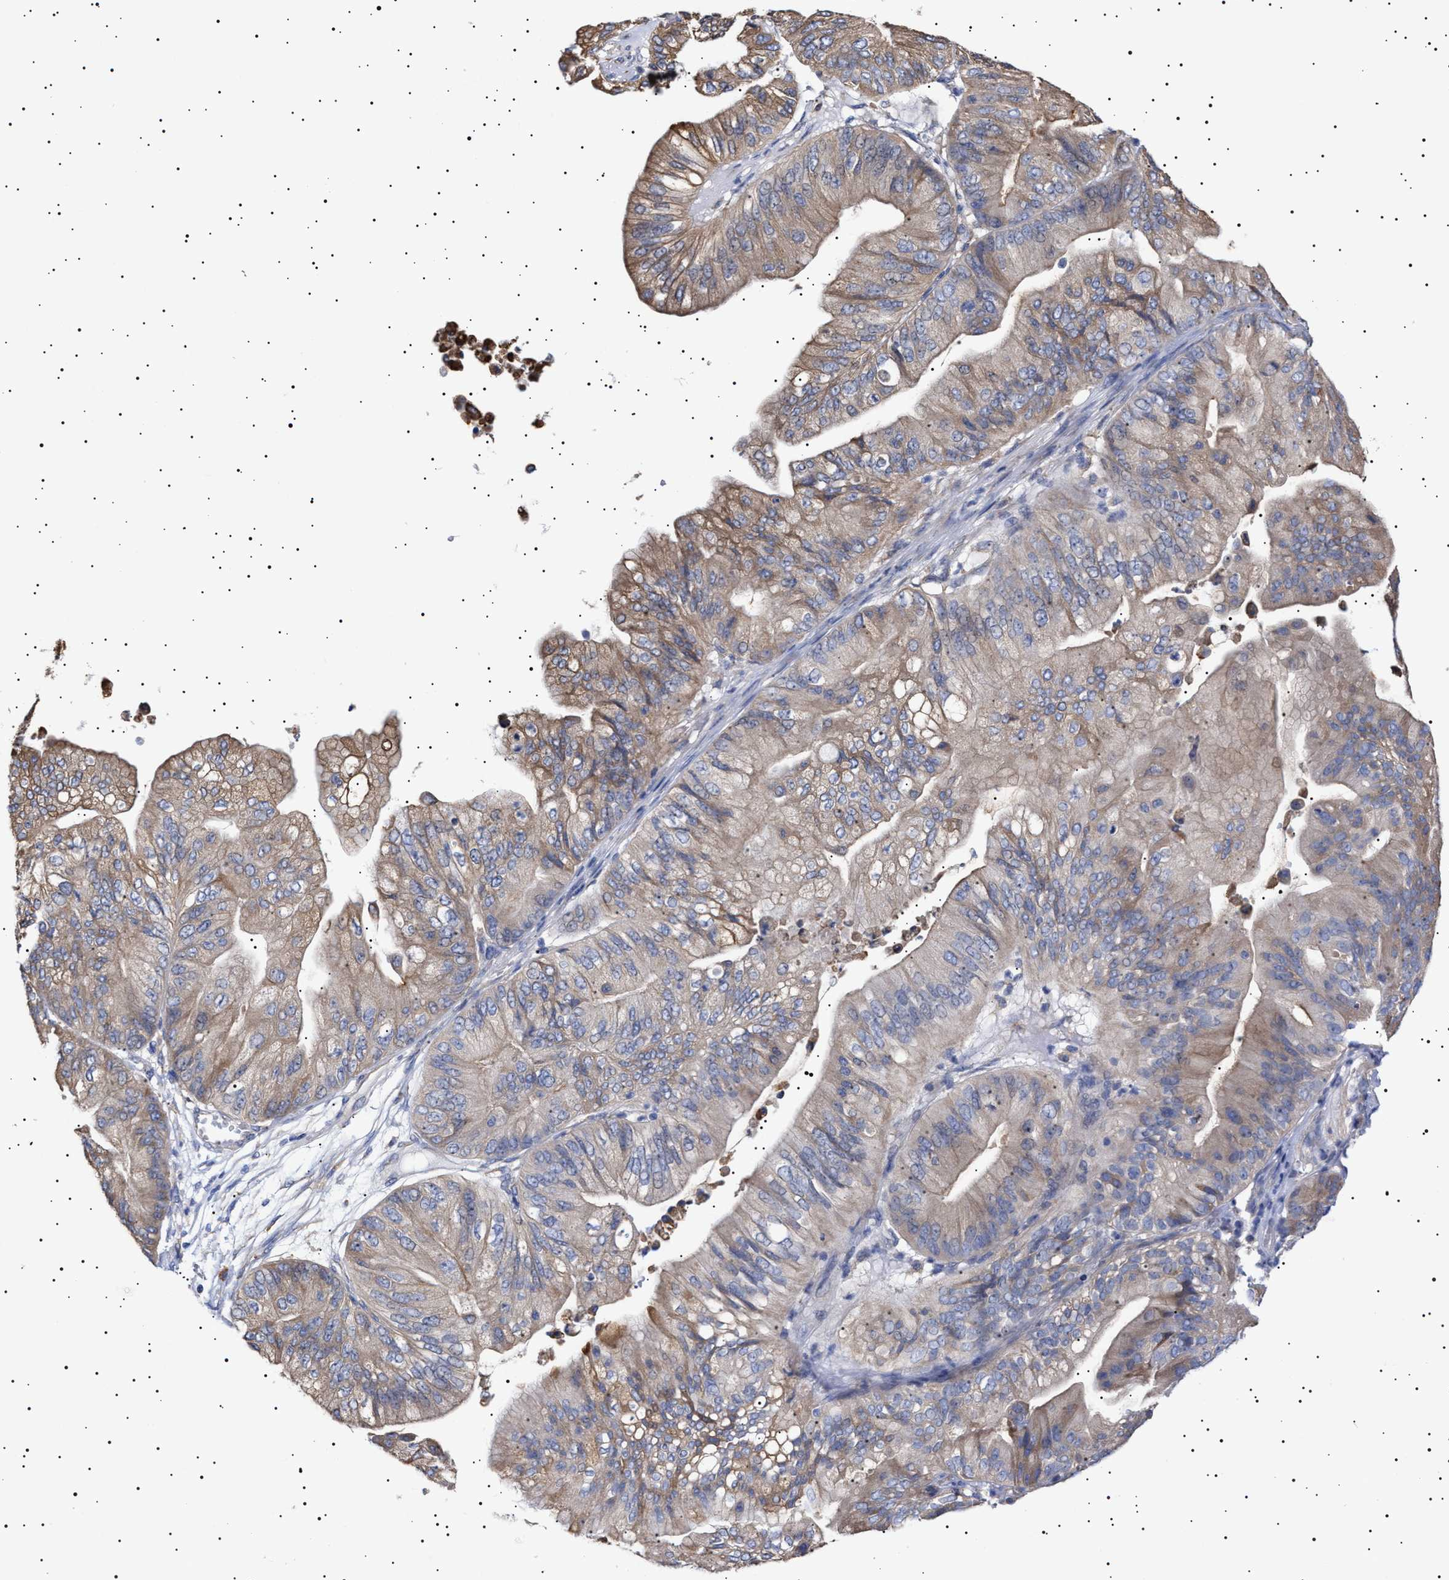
{"staining": {"intensity": "weak", "quantity": ">75%", "location": "cytoplasmic/membranous"}, "tissue": "ovarian cancer", "cell_type": "Tumor cells", "image_type": "cancer", "snomed": [{"axis": "morphology", "description": "Cystadenocarcinoma, mucinous, NOS"}, {"axis": "topography", "description": "Ovary"}], "caption": "Protein staining by IHC exhibits weak cytoplasmic/membranous positivity in about >75% of tumor cells in ovarian cancer.", "gene": "ERCC6L2", "patient": {"sex": "female", "age": 61}}